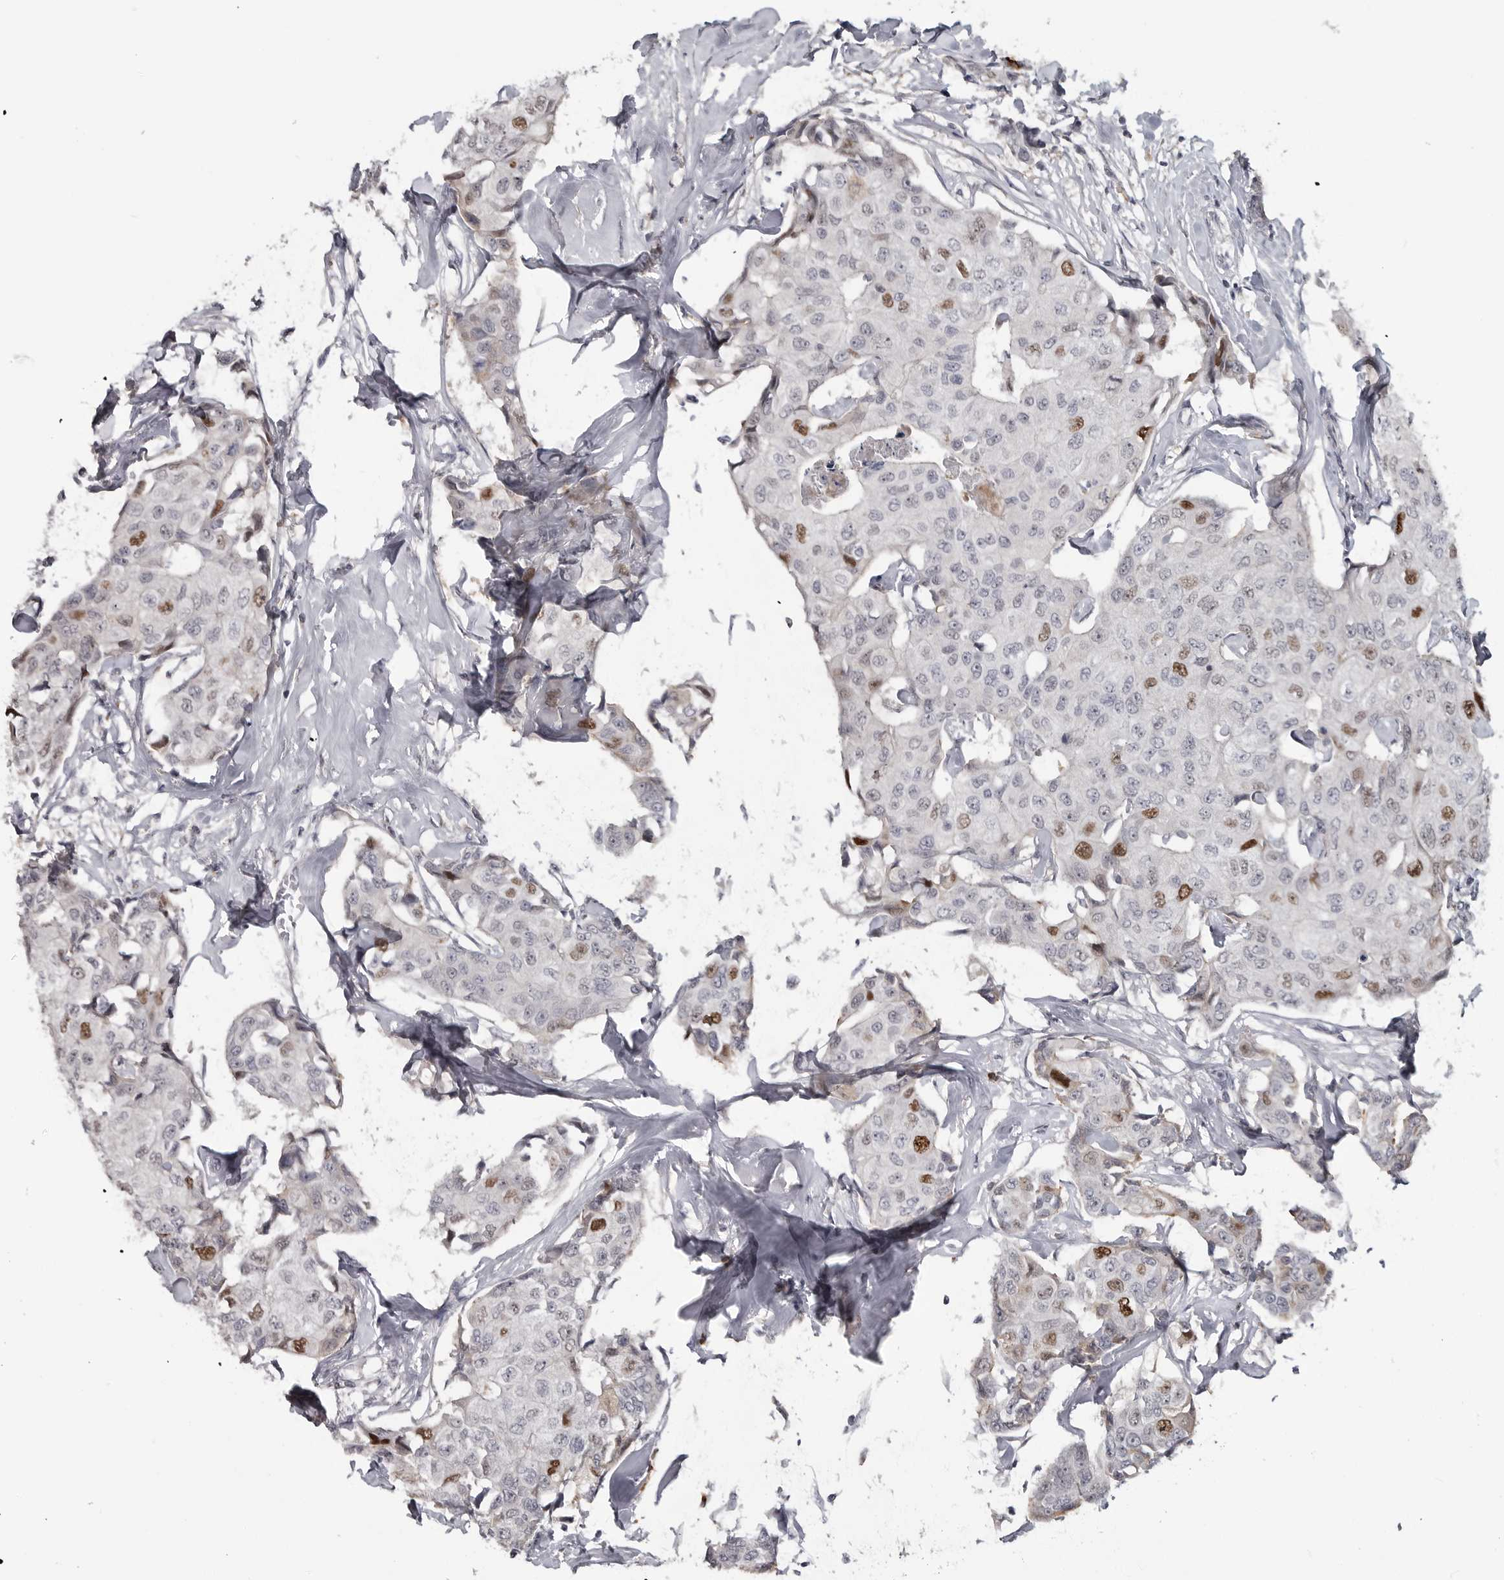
{"staining": {"intensity": "weak", "quantity": "<25%", "location": "nuclear"}, "tissue": "breast cancer", "cell_type": "Tumor cells", "image_type": "cancer", "snomed": [{"axis": "morphology", "description": "Duct carcinoma"}, {"axis": "topography", "description": "Breast"}], "caption": "Immunohistochemical staining of human infiltrating ductal carcinoma (breast) exhibits no significant expression in tumor cells.", "gene": "ZNF277", "patient": {"sex": "female", "age": 80}}